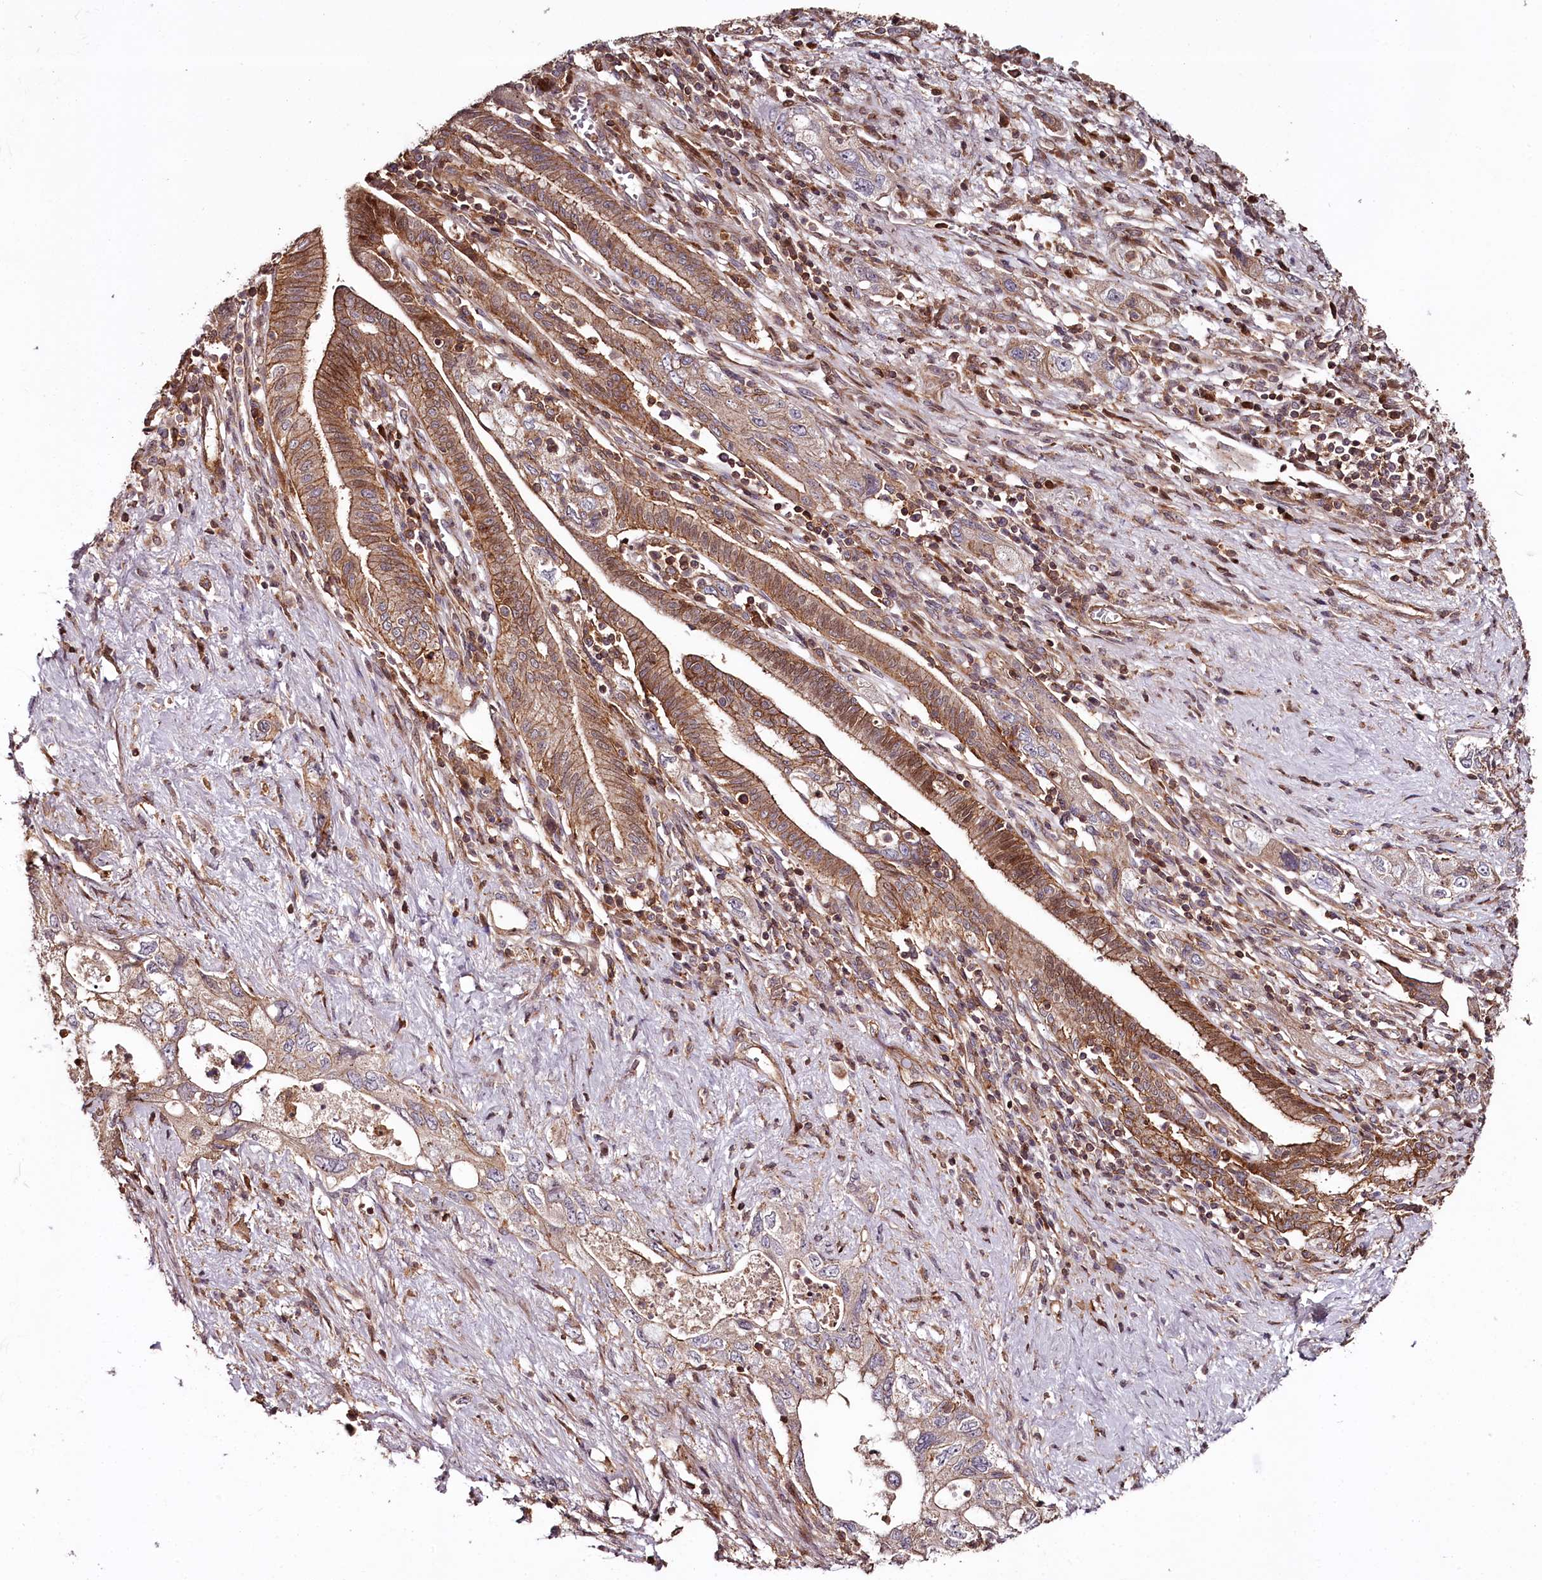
{"staining": {"intensity": "moderate", "quantity": ">75%", "location": "cytoplasmic/membranous"}, "tissue": "pancreatic cancer", "cell_type": "Tumor cells", "image_type": "cancer", "snomed": [{"axis": "morphology", "description": "Adenocarcinoma, NOS"}, {"axis": "topography", "description": "Pancreas"}], "caption": "Protein analysis of pancreatic adenocarcinoma tissue exhibits moderate cytoplasmic/membranous positivity in approximately >75% of tumor cells. Using DAB (brown) and hematoxylin (blue) stains, captured at high magnification using brightfield microscopy.", "gene": "KIF14", "patient": {"sex": "female", "age": 73}}